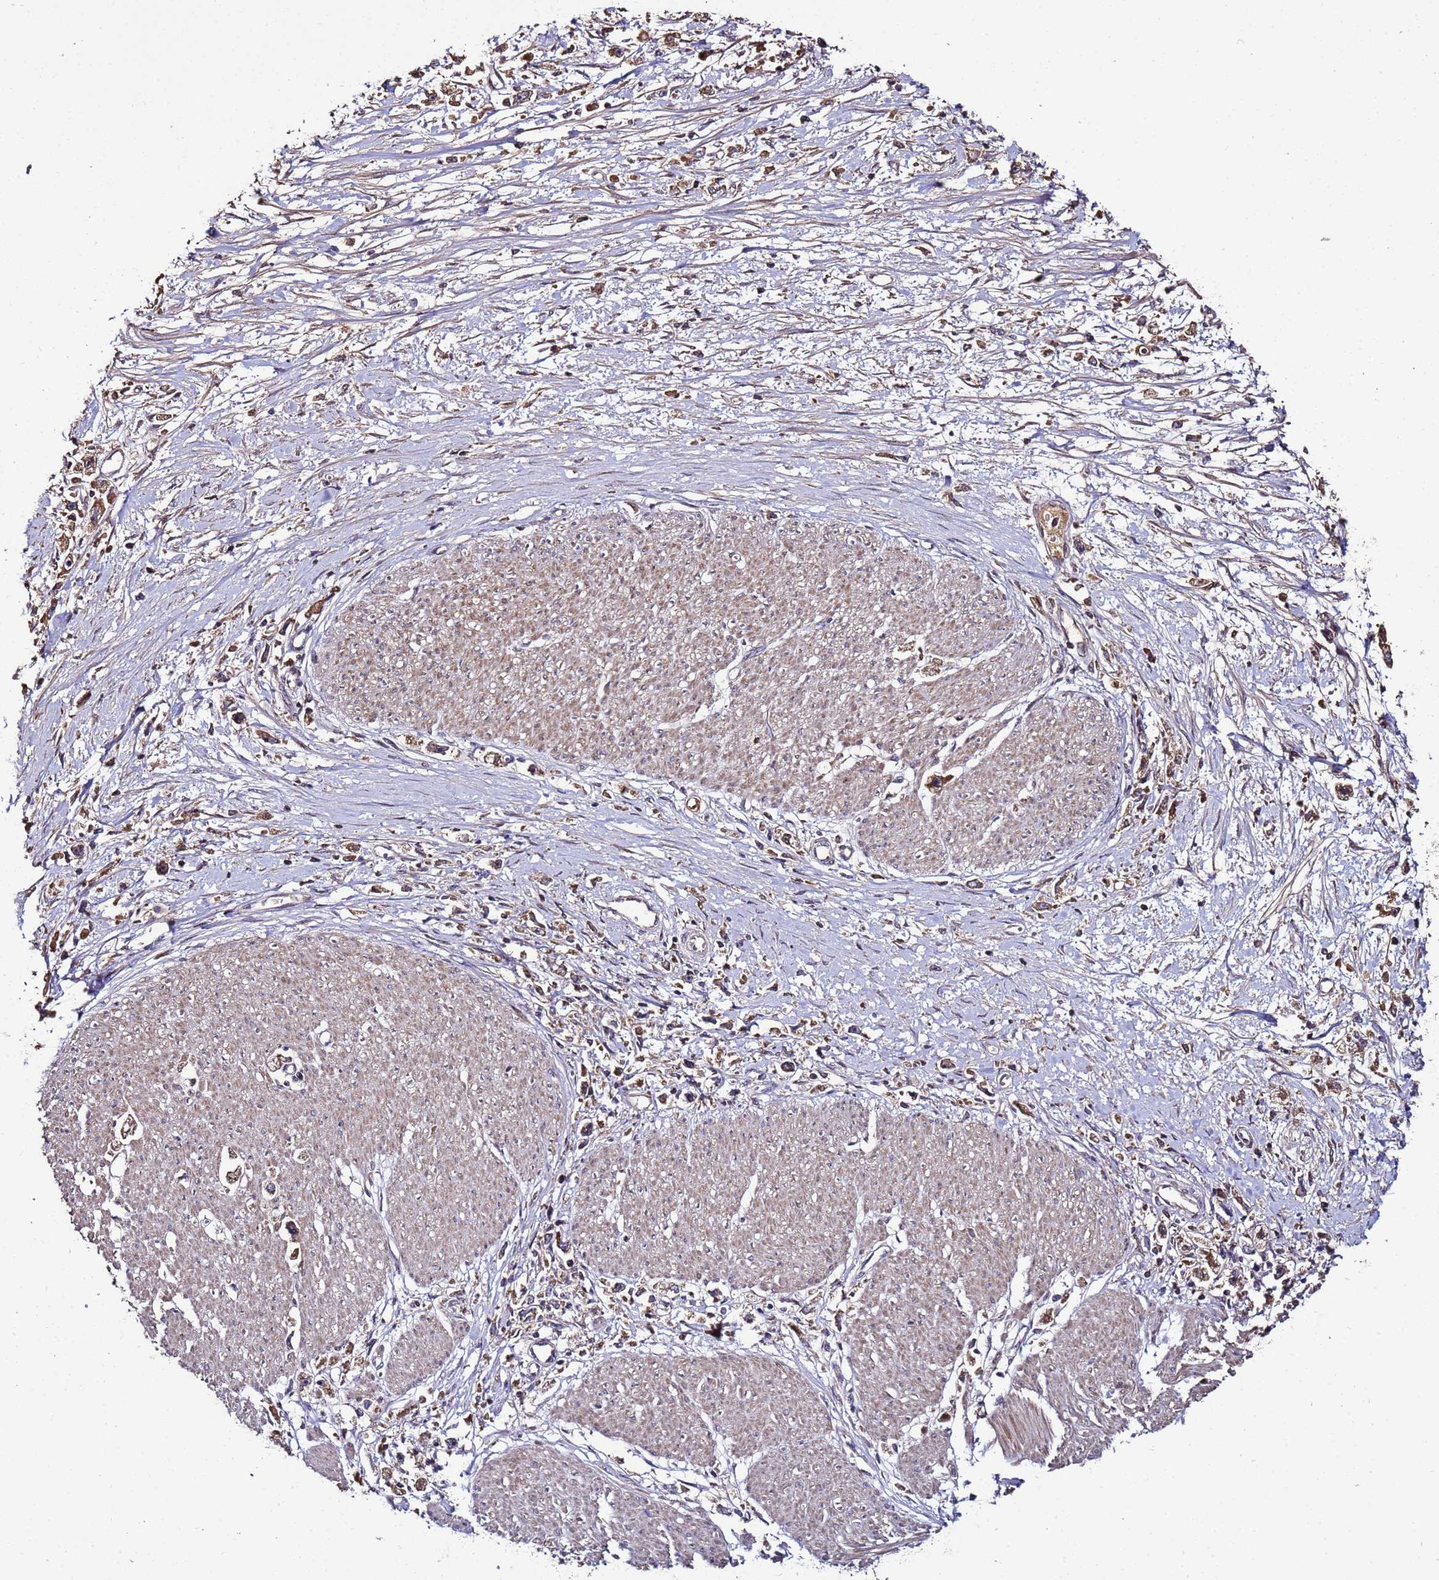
{"staining": {"intensity": "moderate", "quantity": ">75%", "location": "cytoplasmic/membranous"}, "tissue": "stomach cancer", "cell_type": "Tumor cells", "image_type": "cancer", "snomed": [{"axis": "morphology", "description": "Adenocarcinoma, NOS"}, {"axis": "topography", "description": "Stomach"}], "caption": "This is a photomicrograph of IHC staining of adenocarcinoma (stomach), which shows moderate expression in the cytoplasmic/membranous of tumor cells.", "gene": "WNK4", "patient": {"sex": "female", "age": 59}}